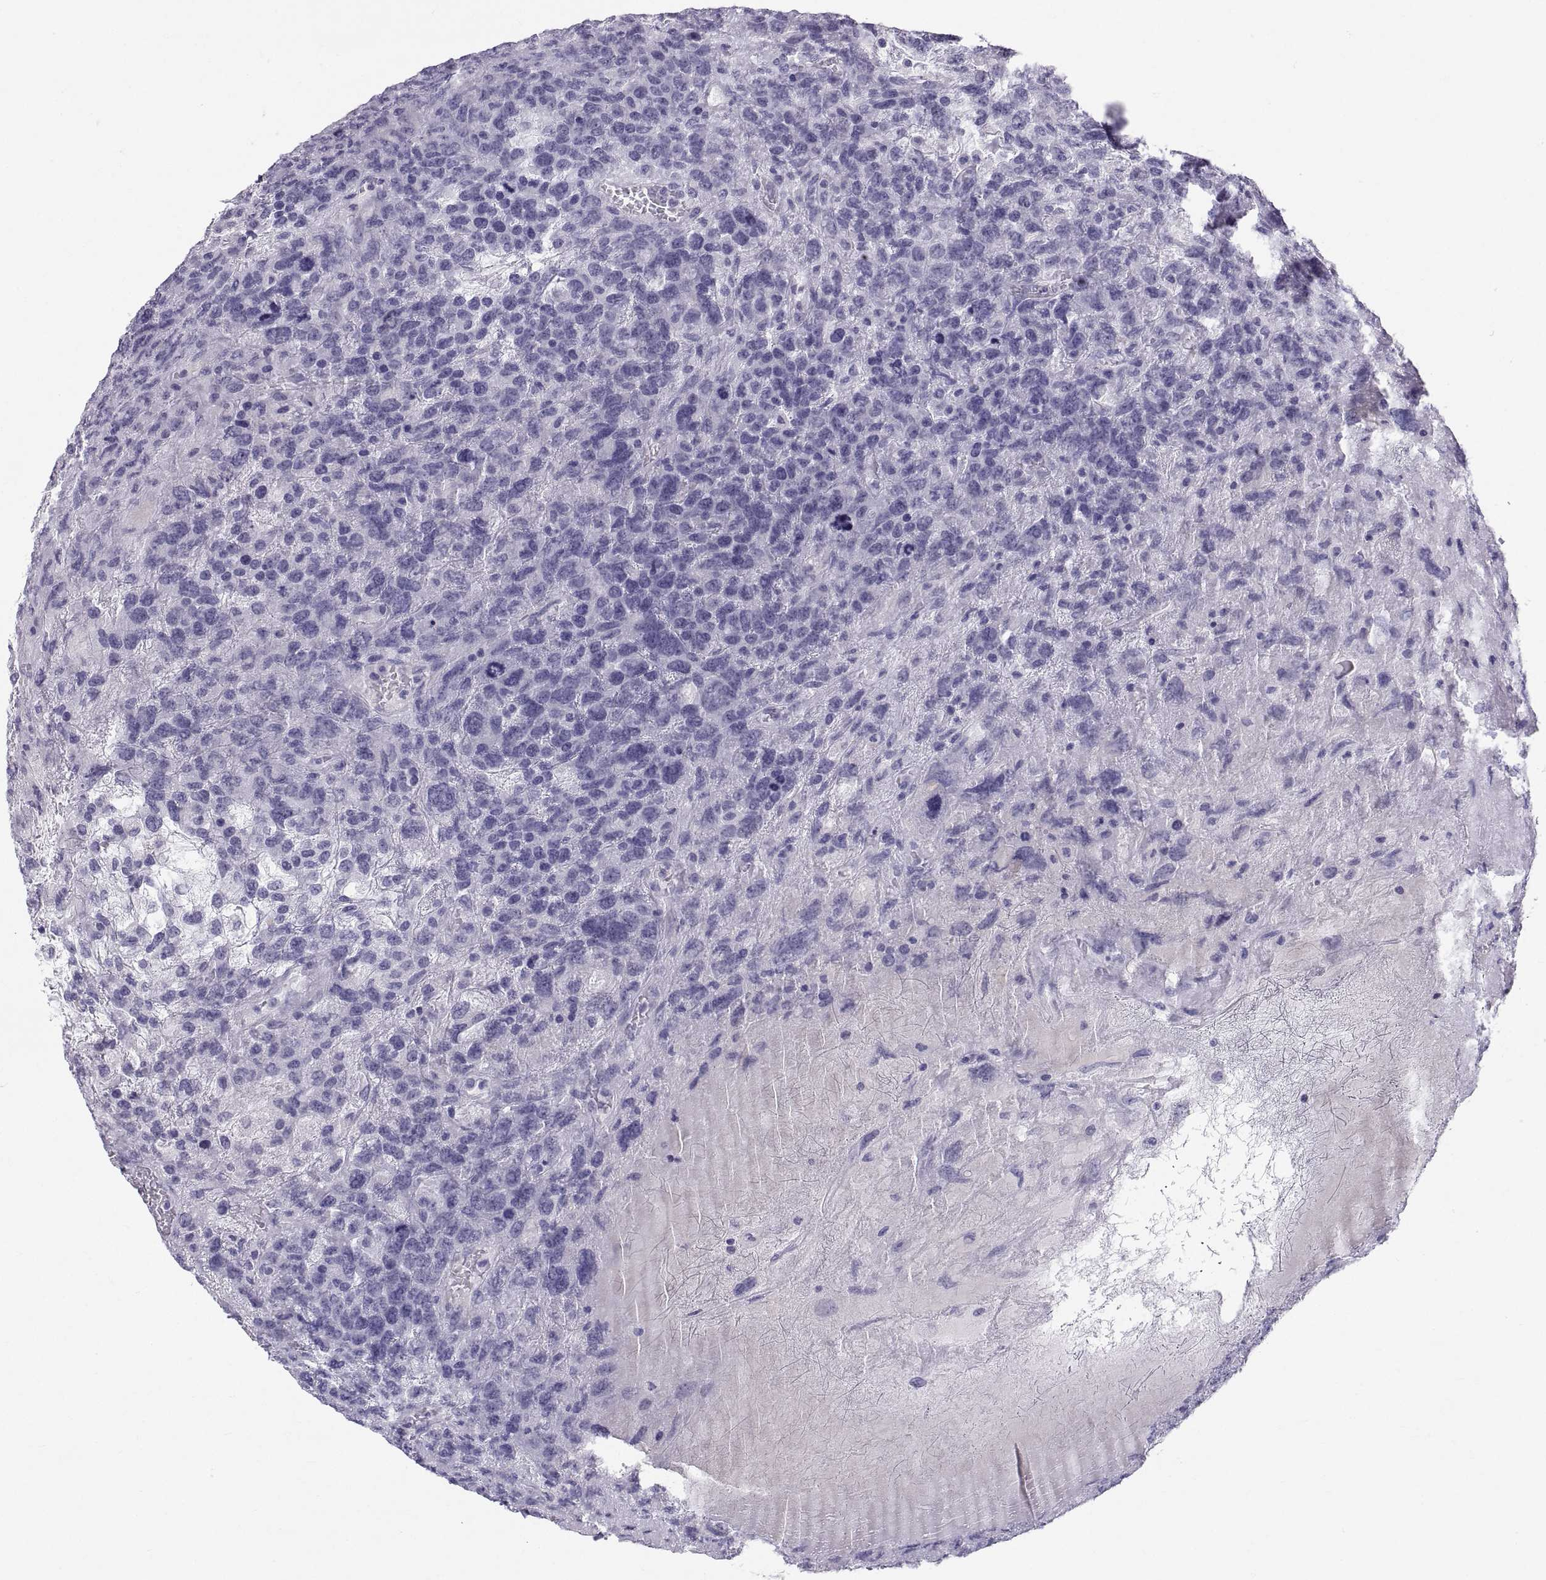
{"staining": {"intensity": "negative", "quantity": "none", "location": "none"}, "tissue": "testis cancer", "cell_type": "Tumor cells", "image_type": "cancer", "snomed": [{"axis": "morphology", "description": "Seminoma, NOS"}, {"axis": "topography", "description": "Testis"}], "caption": "Testis cancer was stained to show a protein in brown. There is no significant staining in tumor cells. (DAB (3,3'-diaminobenzidine) IHC with hematoxylin counter stain).", "gene": "CT47A10", "patient": {"sex": "male", "age": 52}}